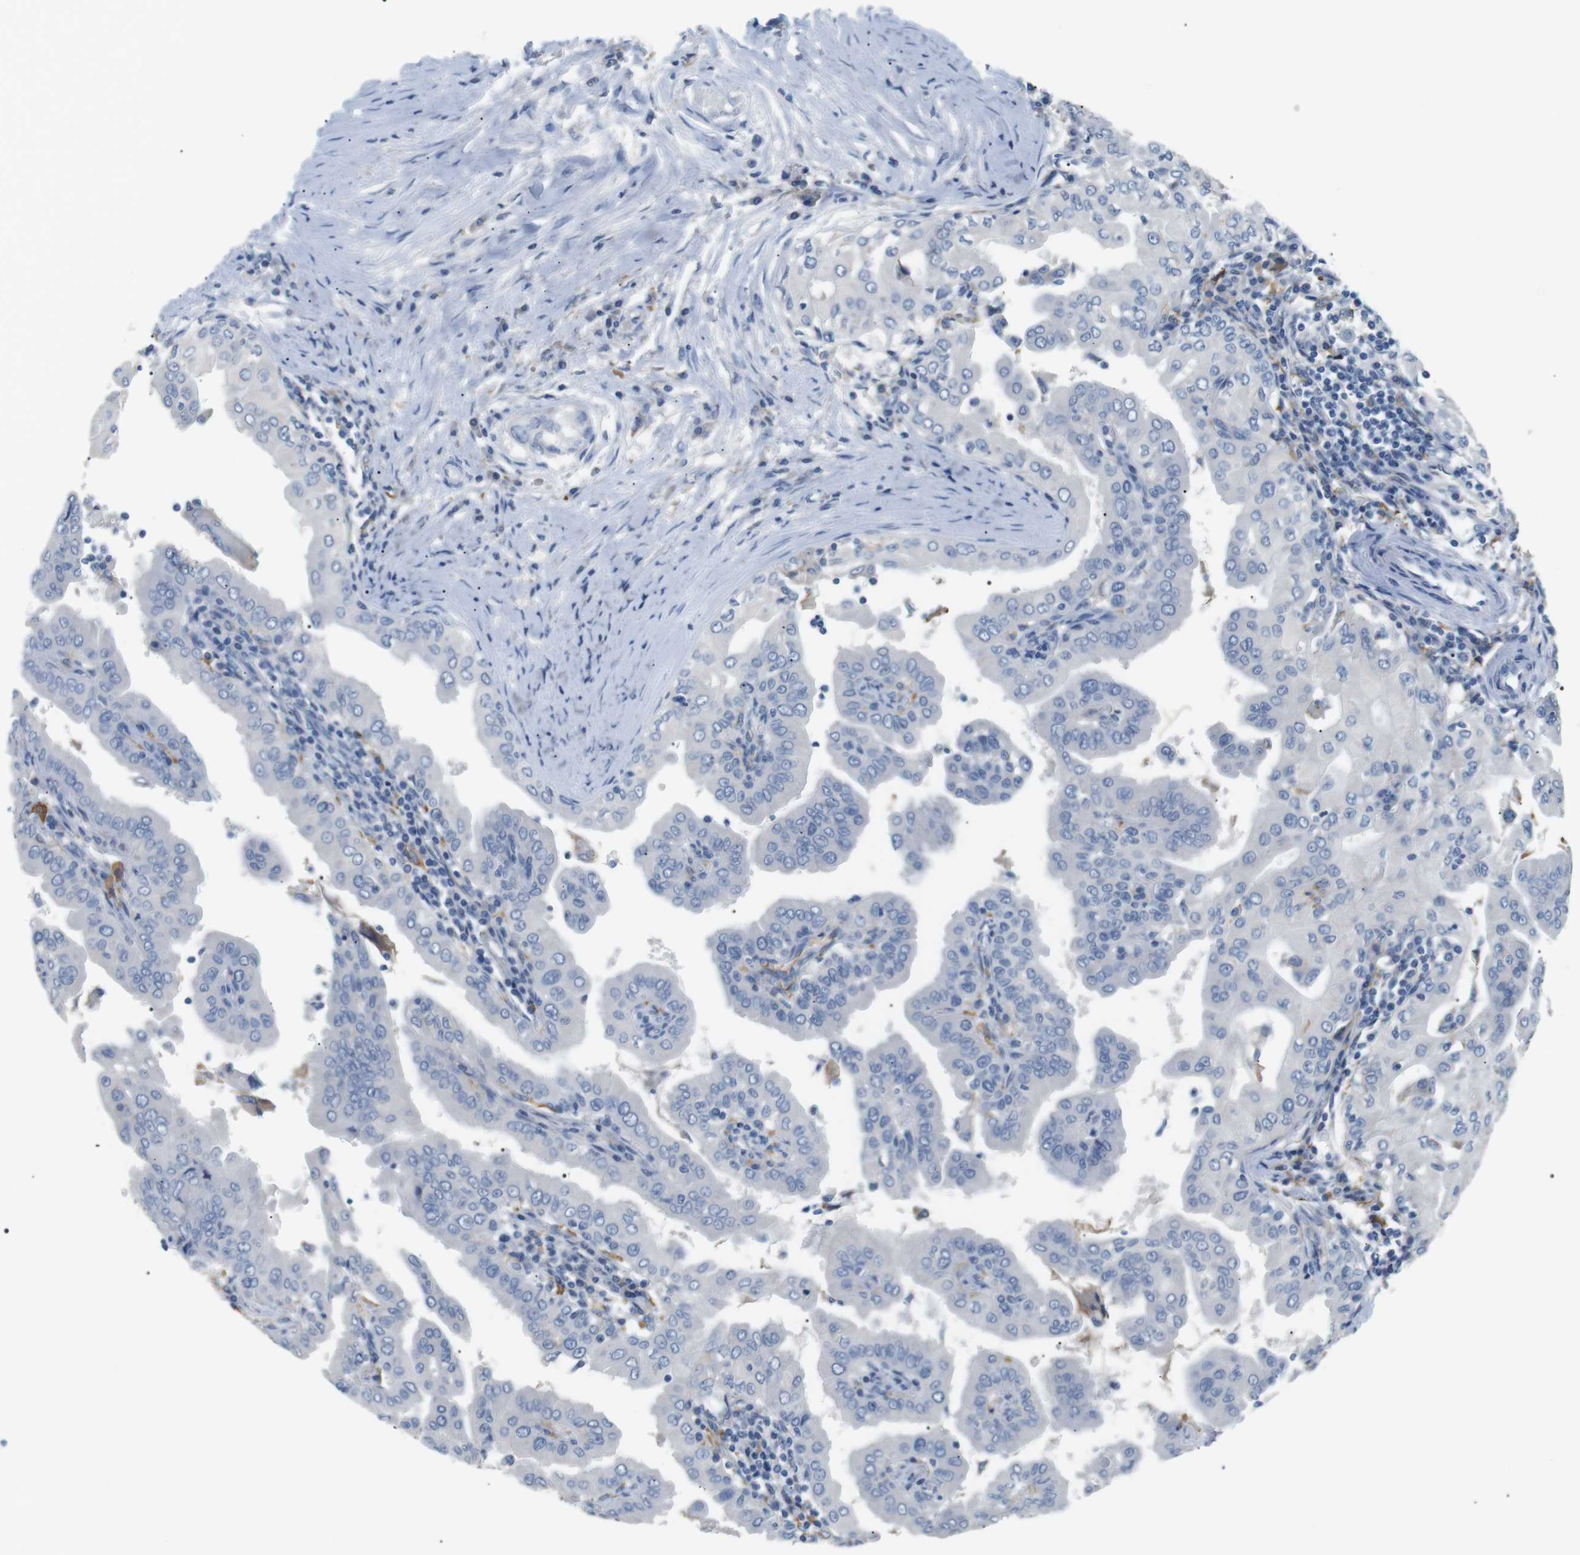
{"staining": {"intensity": "negative", "quantity": "none", "location": "none"}, "tissue": "thyroid cancer", "cell_type": "Tumor cells", "image_type": "cancer", "snomed": [{"axis": "morphology", "description": "Papillary adenocarcinoma, NOS"}, {"axis": "topography", "description": "Thyroid gland"}], "caption": "A histopathology image of human thyroid papillary adenocarcinoma is negative for staining in tumor cells.", "gene": "FCGRT", "patient": {"sex": "male", "age": 33}}